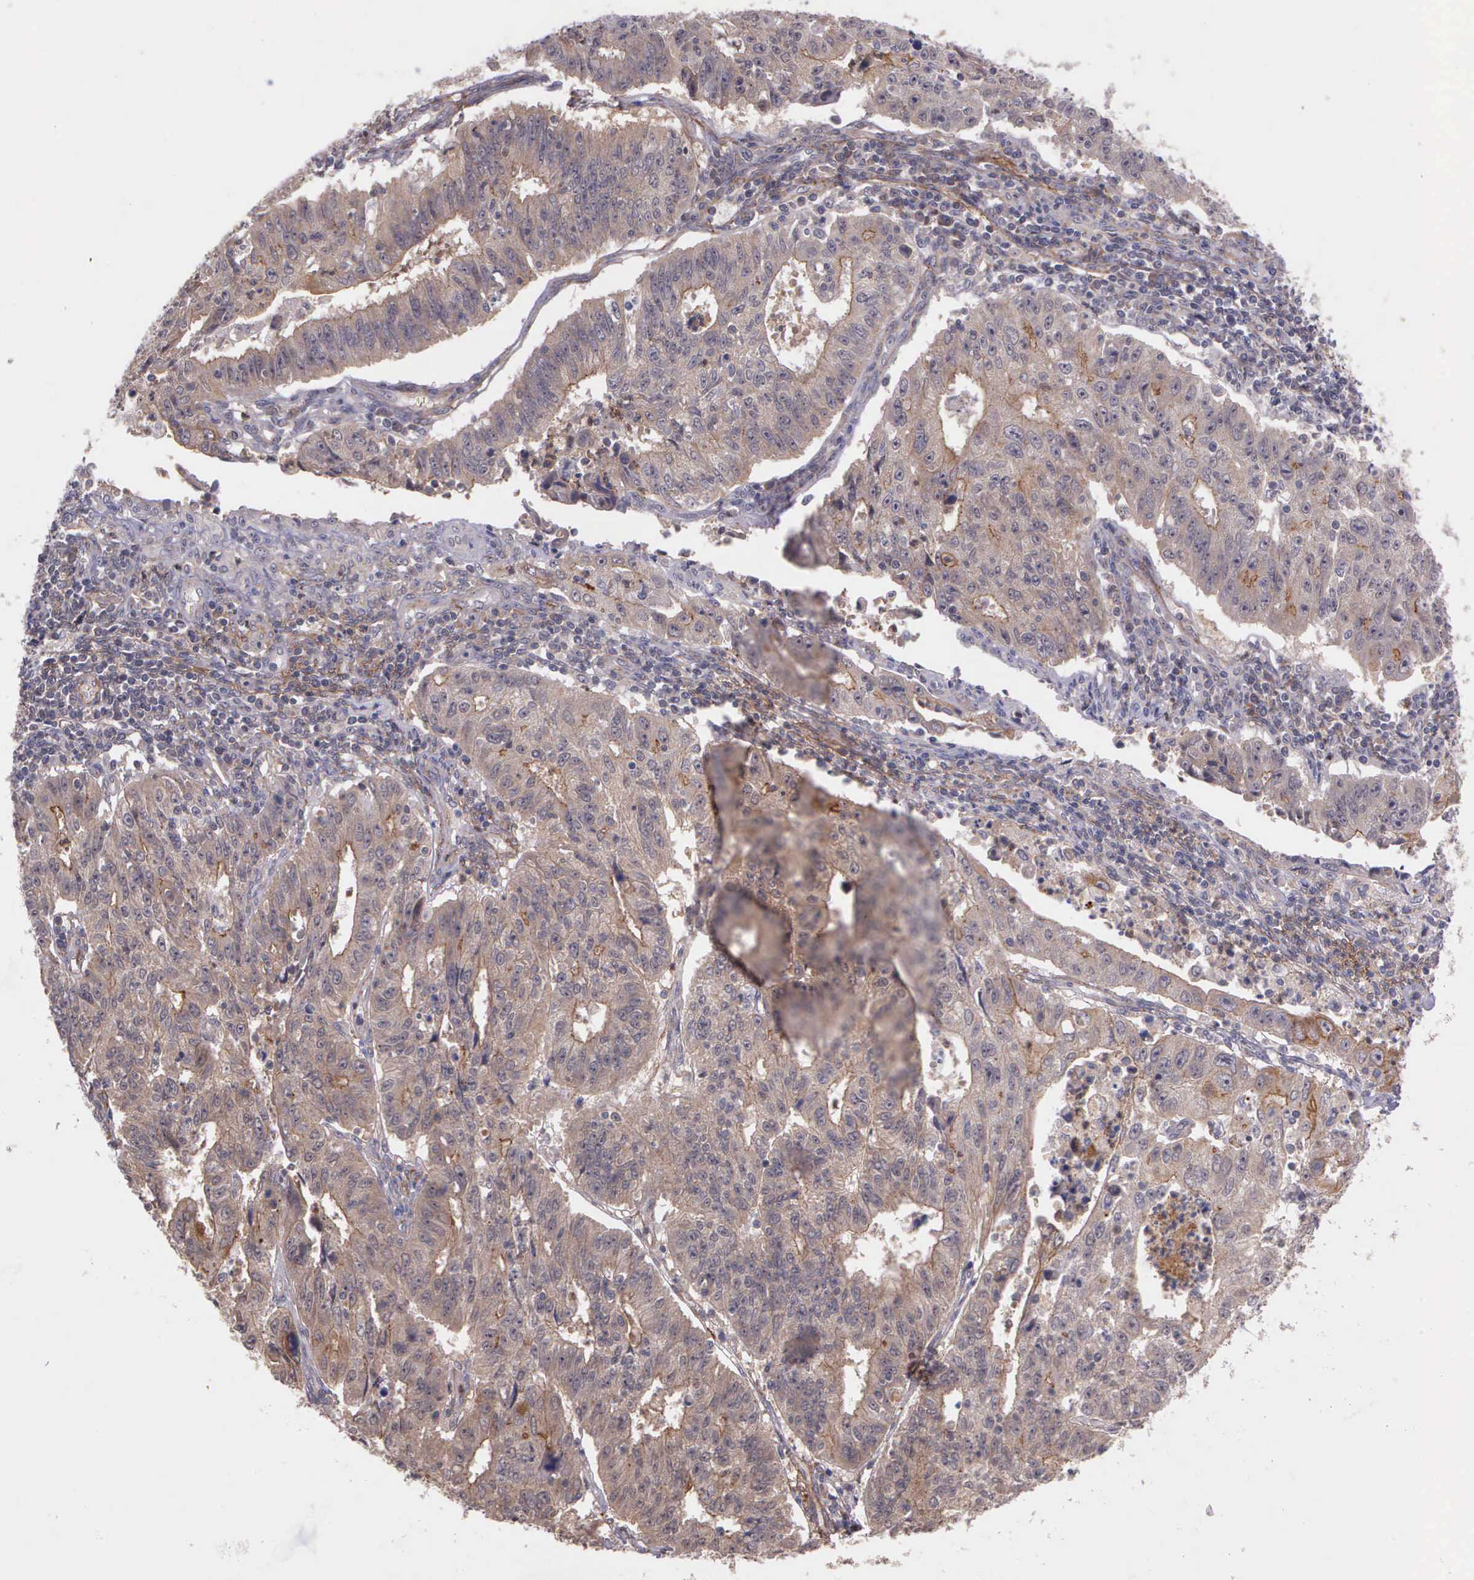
{"staining": {"intensity": "moderate", "quantity": ">75%", "location": "cytoplasmic/membranous"}, "tissue": "endometrial cancer", "cell_type": "Tumor cells", "image_type": "cancer", "snomed": [{"axis": "morphology", "description": "Adenocarcinoma, NOS"}, {"axis": "topography", "description": "Endometrium"}], "caption": "The photomicrograph shows a brown stain indicating the presence of a protein in the cytoplasmic/membranous of tumor cells in endometrial adenocarcinoma.", "gene": "PRICKLE3", "patient": {"sex": "female", "age": 42}}